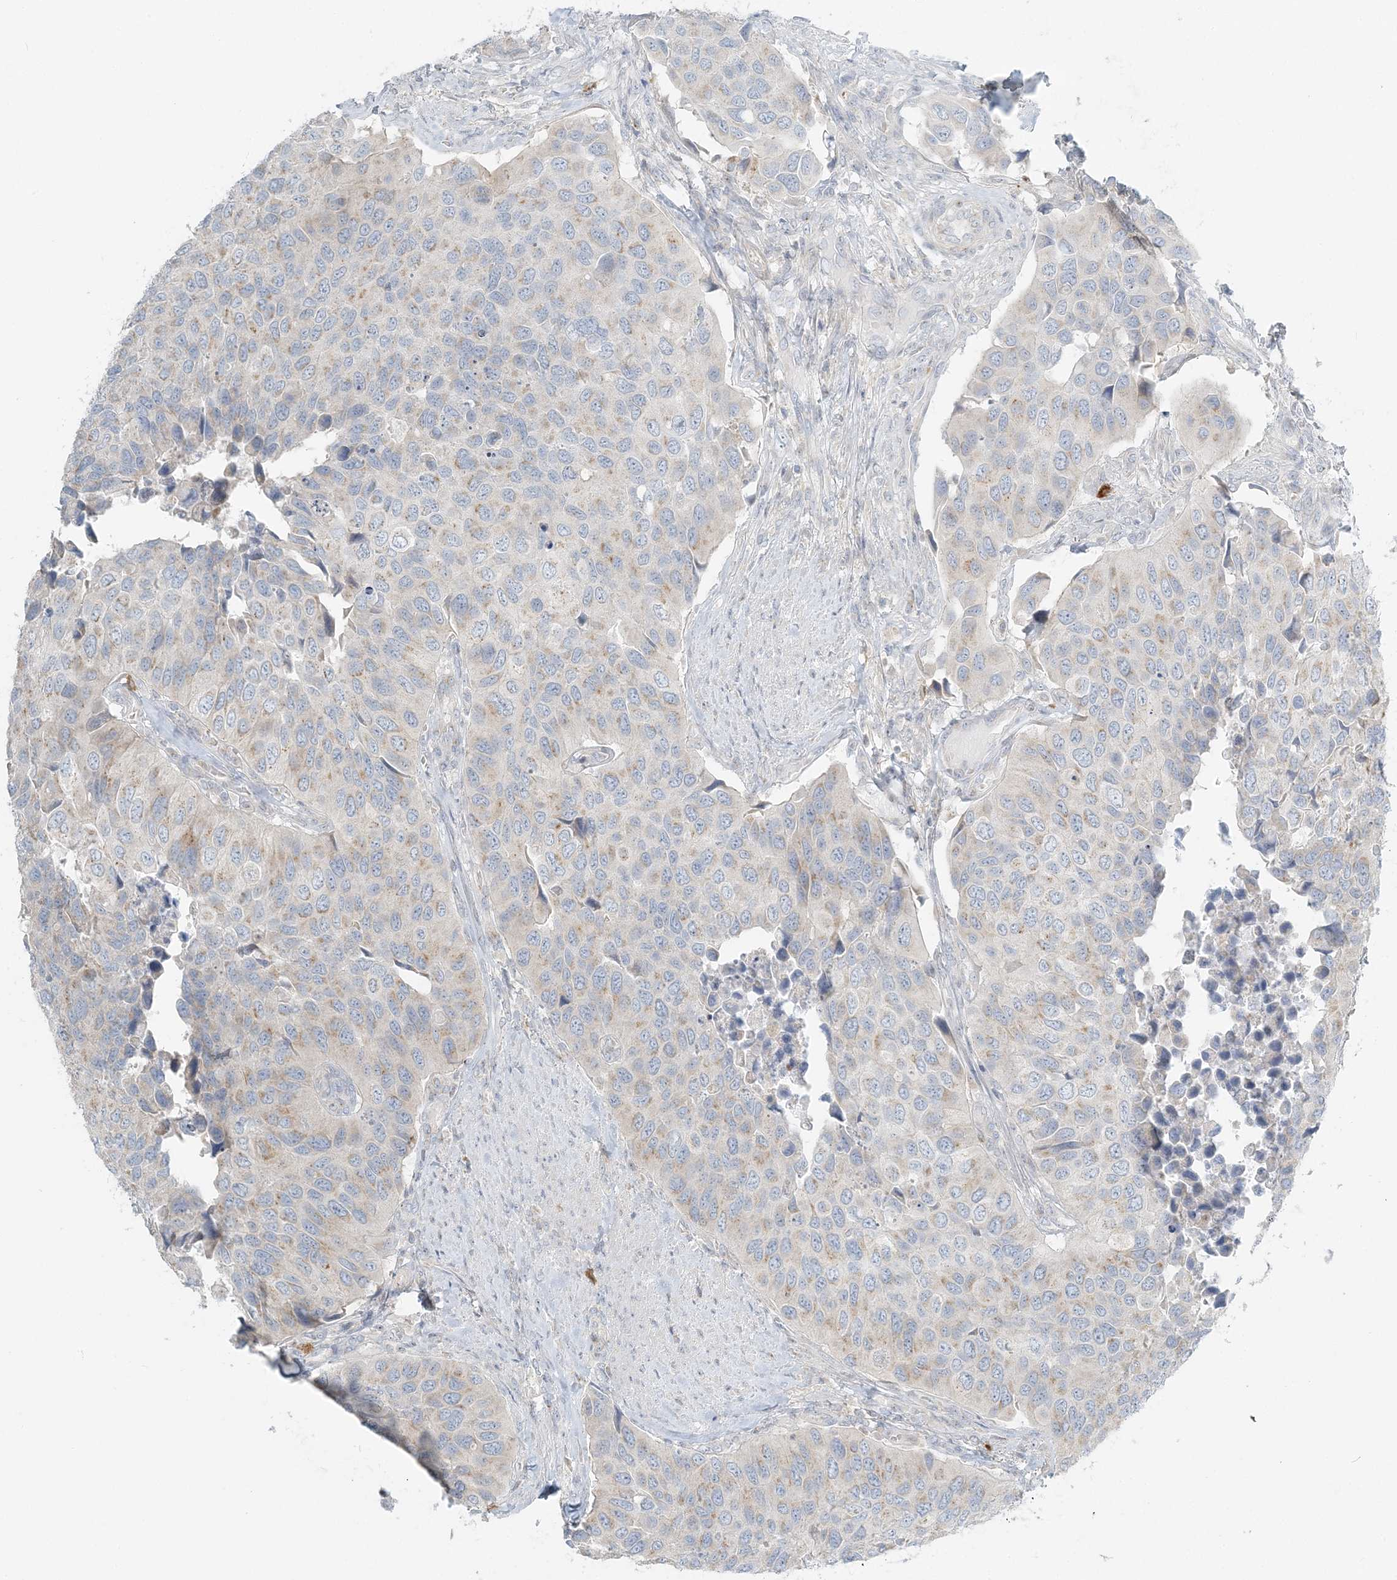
{"staining": {"intensity": "weak", "quantity": "<25%", "location": "cytoplasmic/membranous"}, "tissue": "urothelial cancer", "cell_type": "Tumor cells", "image_type": "cancer", "snomed": [{"axis": "morphology", "description": "Urothelial carcinoma, High grade"}, {"axis": "topography", "description": "Urinary bladder"}], "caption": "The photomicrograph exhibits no significant staining in tumor cells of urothelial carcinoma (high-grade).", "gene": "NAA11", "patient": {"sex": "male", "age": 74}}